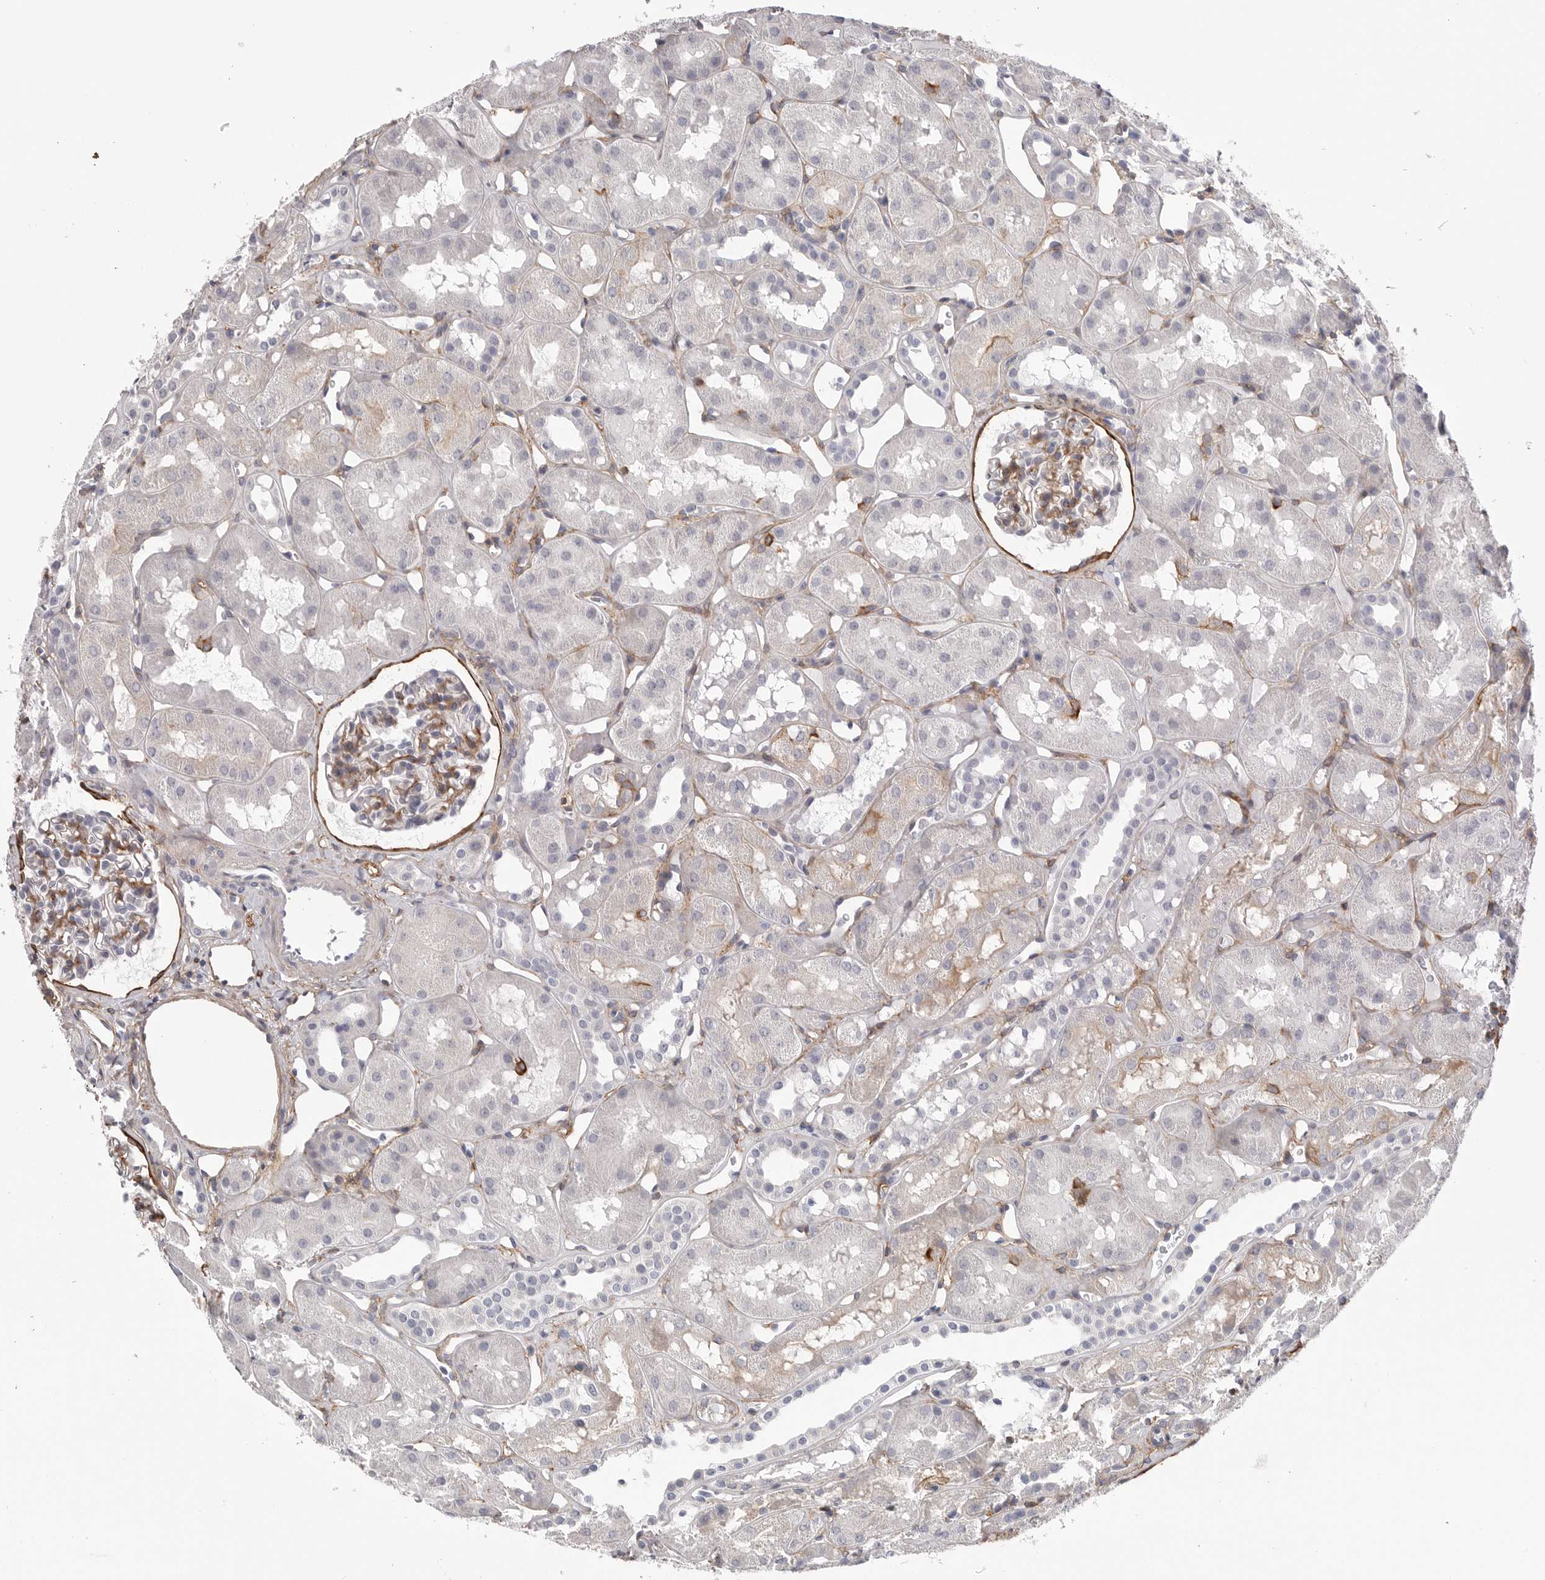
{"staining": {"intensity": "moderate", "quantity": "25%-75%", "location": "cytoplasmic/membranous"}, "tissue": "kidney", "cell_type": "Cells in glomeruli", "image_type": "normal", "snomed": [{"axis": "morphology", "description": "Normal tissue, NOS"}, {"axis": "topography", "description": "Kidney"}], "caption": "Protein staining shows moderate cytoplasmic/membranous expression in approximately 25%-75% of cells in glomeruli in benign kidney. (DAB IHC with brightfield microscopy, high magnification).", "gene": "AKAP12", "patient": {"sex": "male", "age": 16}}